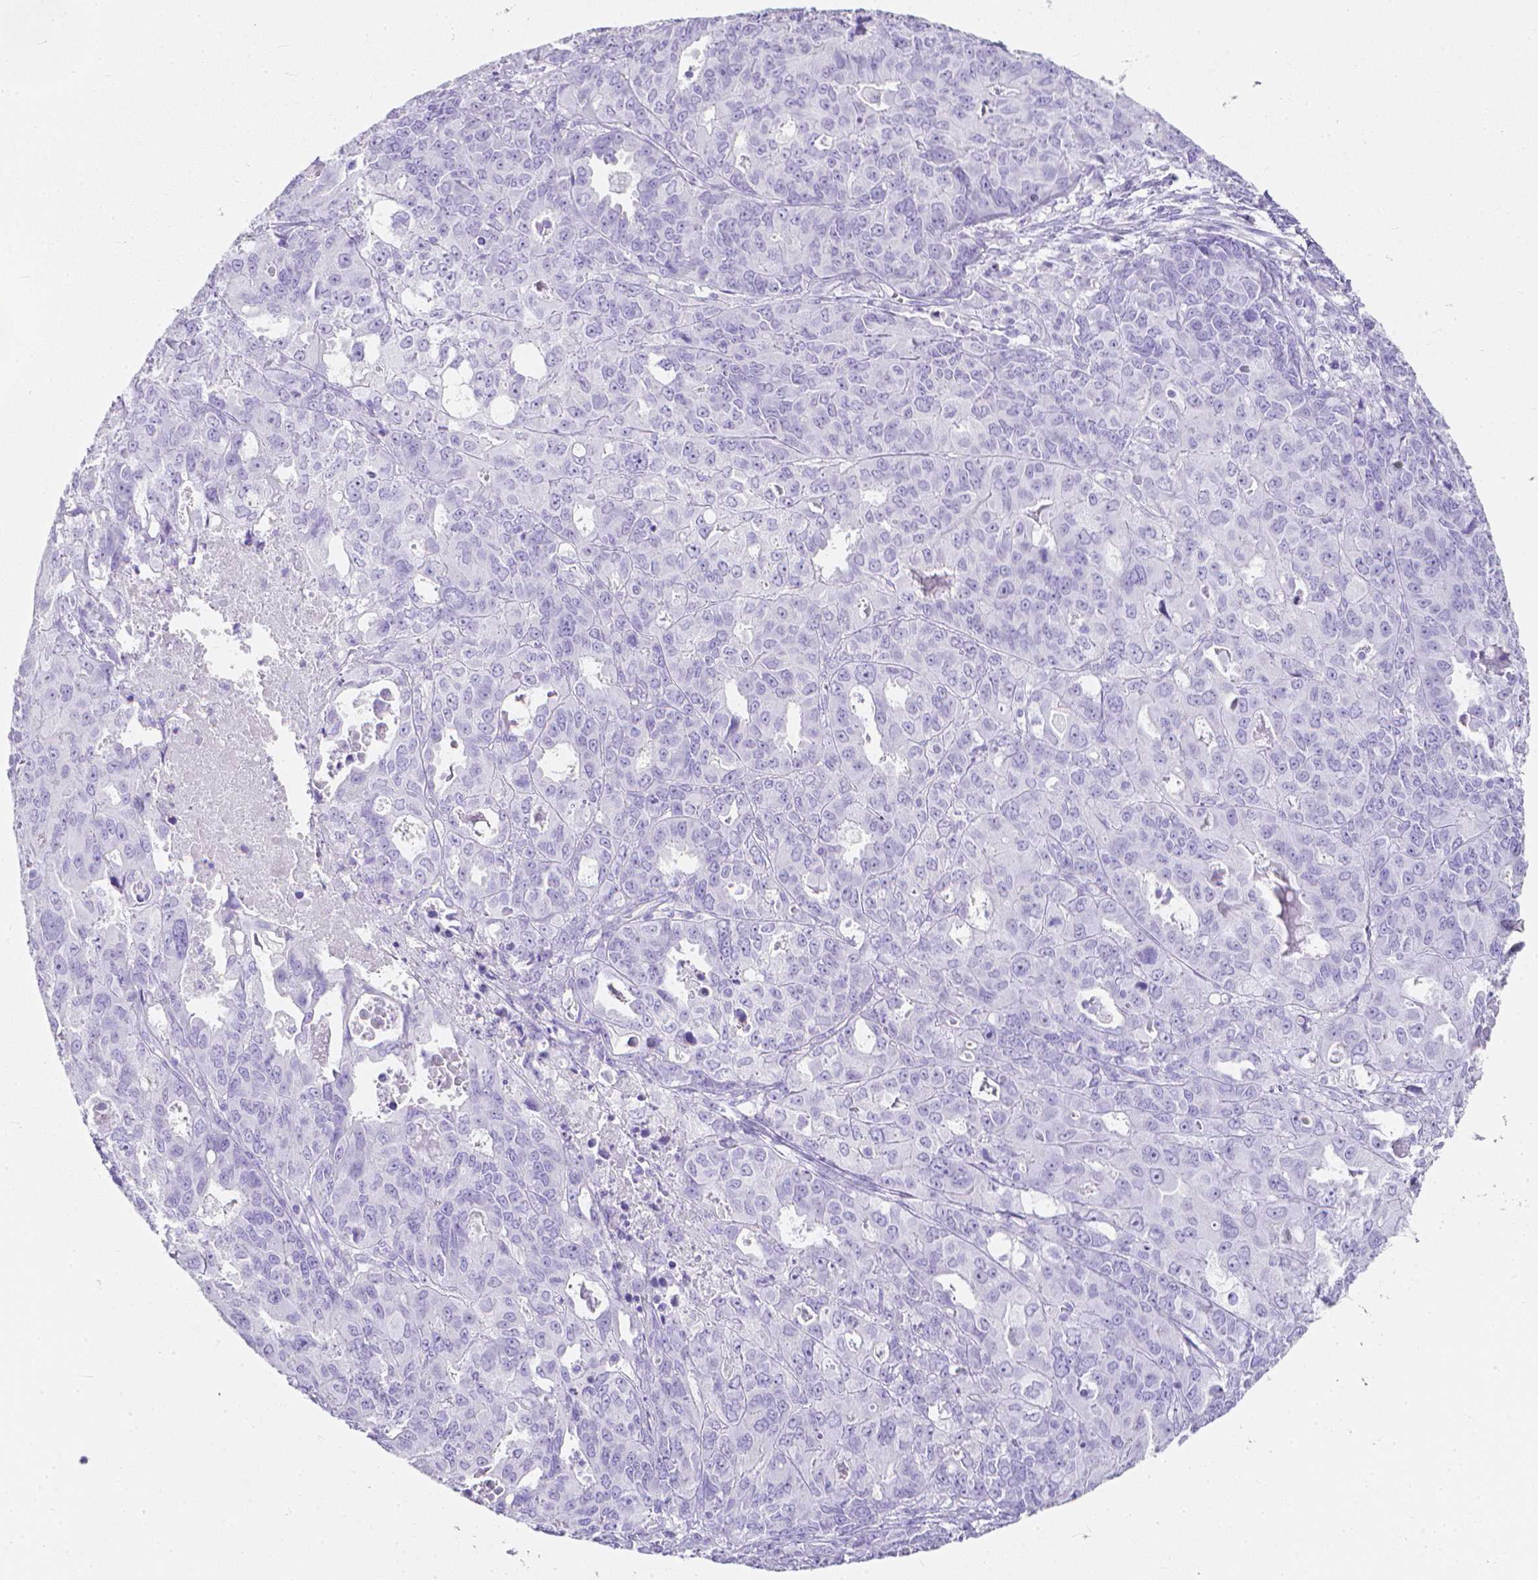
{"staining": {"intensity": "negative", "quantity": "none", "location": "none"}, "tissue": "endometrial cancer", "cell_type": "Tumor cells", "image_type": "cancer", "snomed": [{"axis": "morphology", "description": "Adenocarcinoma, NOS"}, {"axis": "topography", "description": "Uterus"}], "caption": "The immunohistochemistry (IHC) histopathology image has no significant staining in tumor cells of endometrial cancer tissue.", "gene": "LGALS4", "patient": {"sex": "female", "age": 79}}